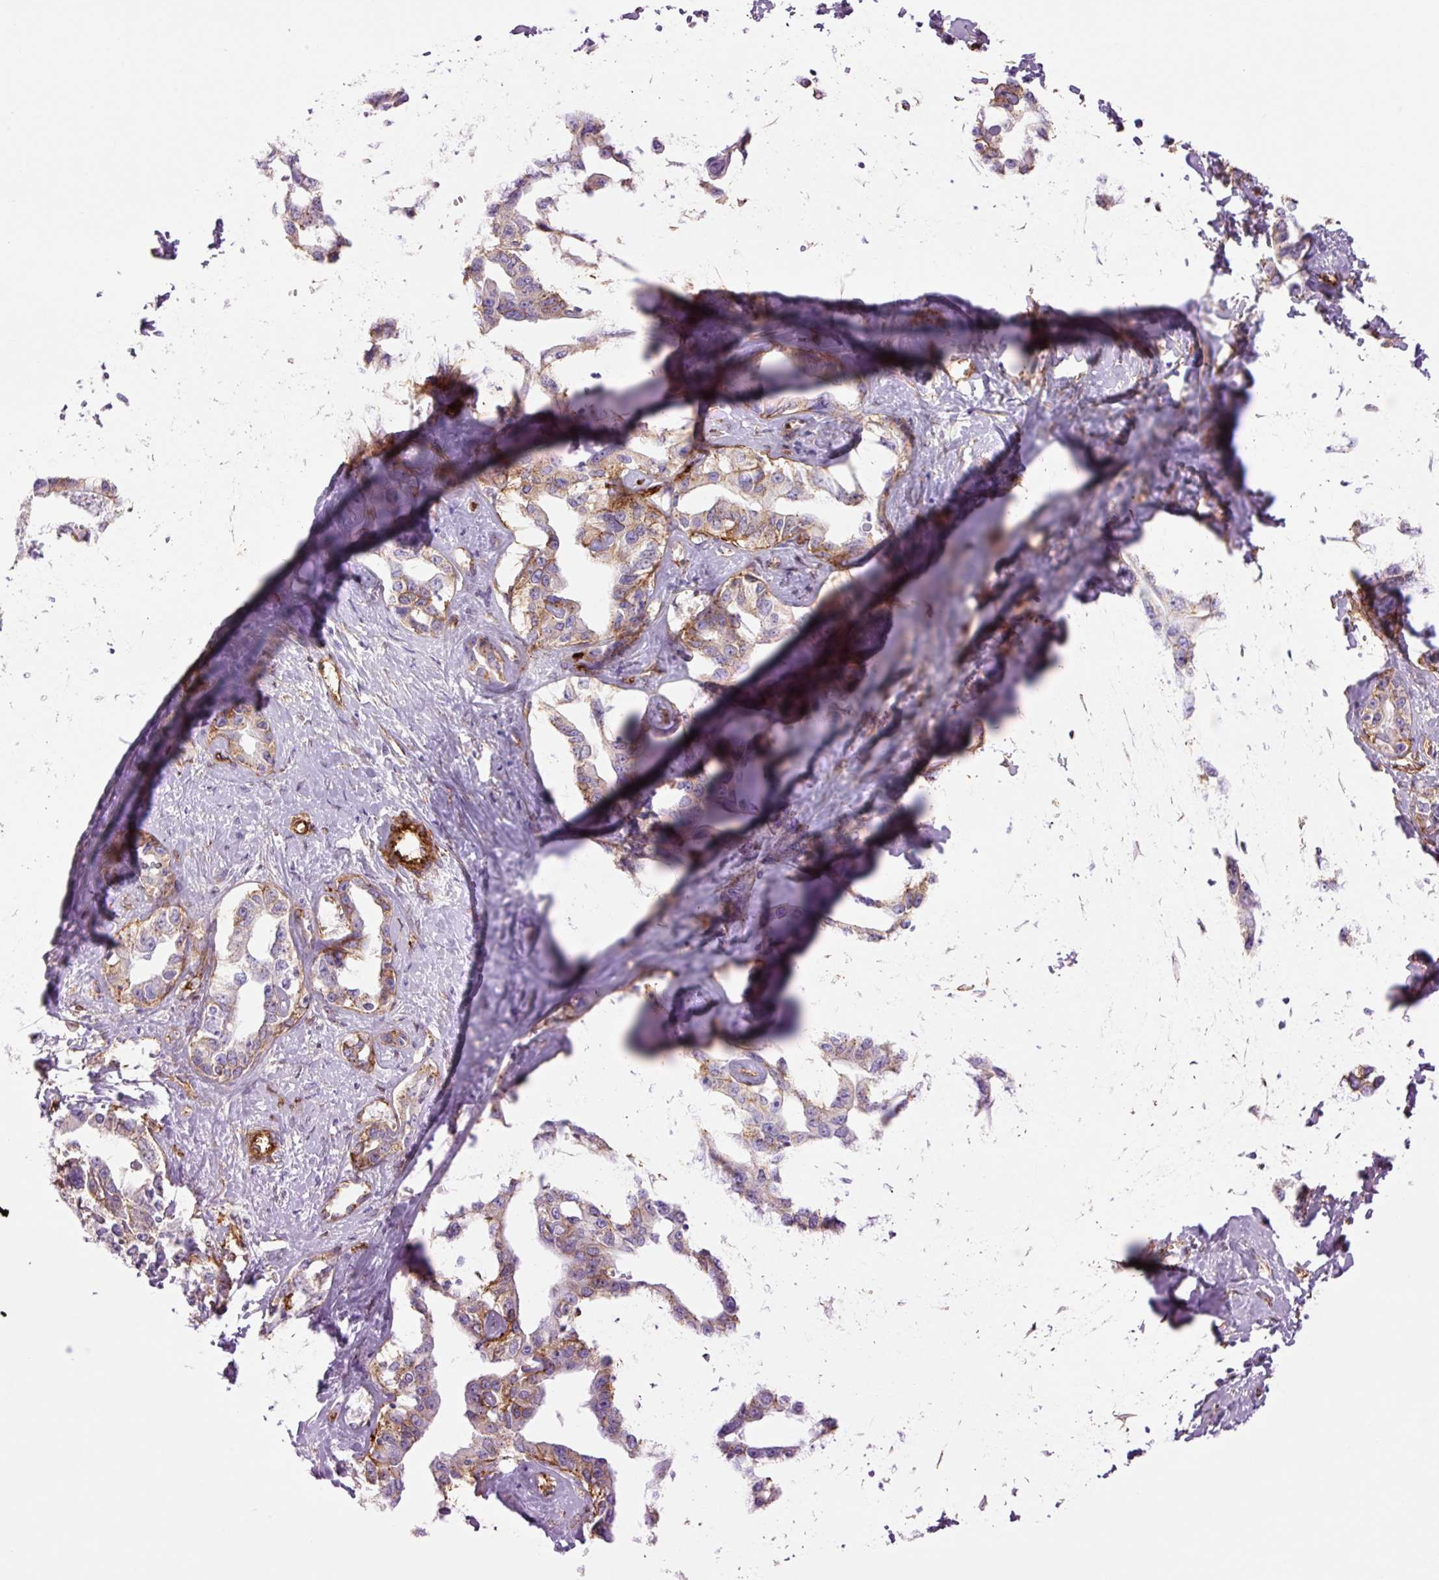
{"staining": {"intensity": "moderate", "quantity": "<25%", "location": "cytoplasmic/membranous"}, "tissue": "liver cancer", "cell_type": "Tumor cells", "image_type": "cancer", "snomed": [{"axis": "morphology", "description": "Cholangiocarcinoma"}, {"axis": "topography", "description": "Liver"}], "caption": "Brown immunohistochemical staining in liver cancer (cholangiocarcinoma) demonstrates moderate cytoplasmic/membranous positivity in approximately <25% of tumor cells.", "gene": "CAV1", "patient": {"sex": "male", "age": 59}}